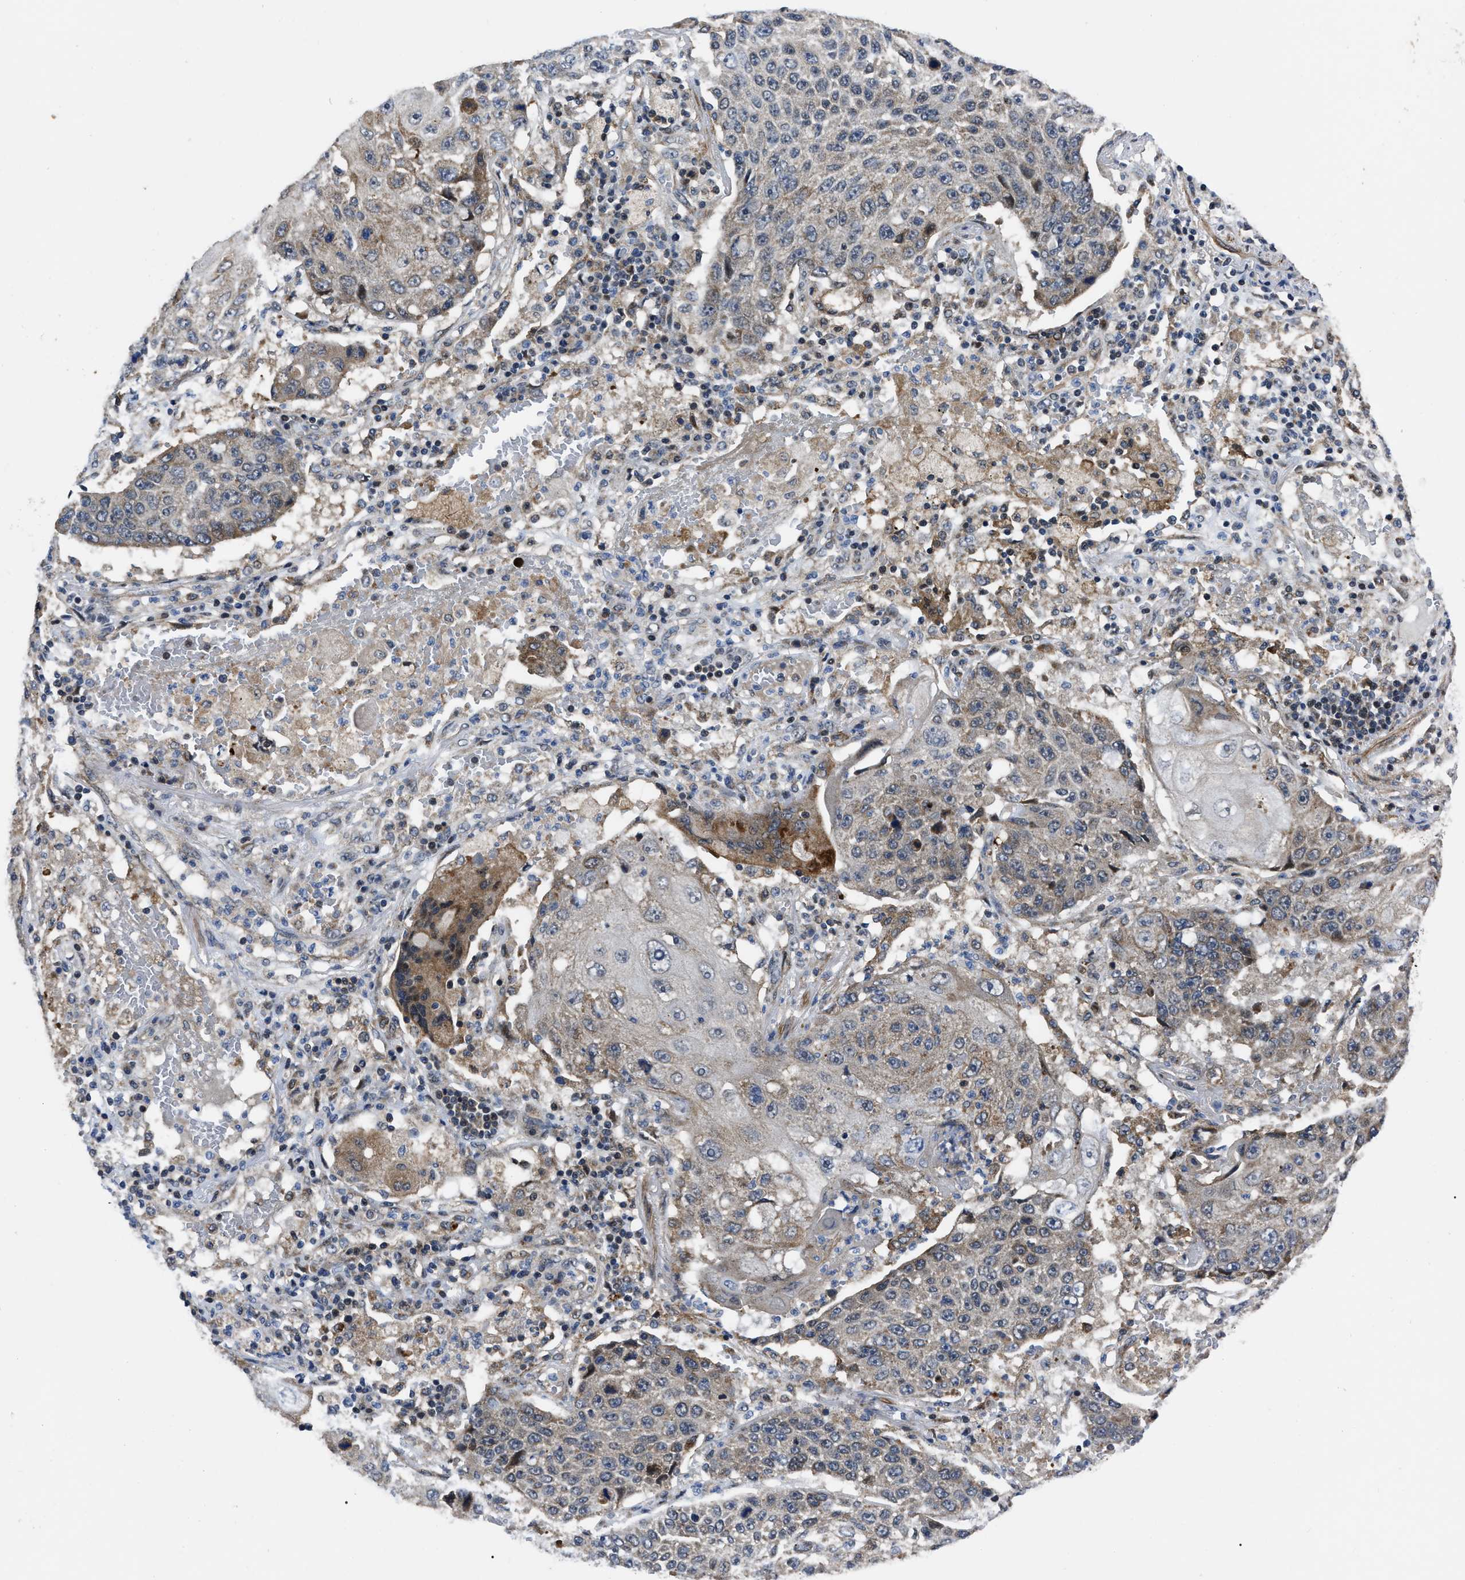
{"staining": {"intensity": "moderate", "quantity": "25%-75%", "location": "cytoplasmic/membranous"}, "tissue": "lung cancer", "cell_type": "Tumor cells", "image_type": "cancer", "snomed": [{"axis": "morphology", "description": "Squamous cell carcinoma, NOS"}, {"axis": "topography", "description": "Lung"}], "caption": "IHC histopathology image of neoplastic tissue: human squamous cell carcinoma (lung) stained using immunohistochemistry demonstrates medium levels of moderate protein expression localized specifically in the cytoplasmic/membranous of tumor cells, appearing as a cytoplasmic/membranous brown color.", "gene": "PPWD1", "patient": {"sex": "male", "age": 61}}